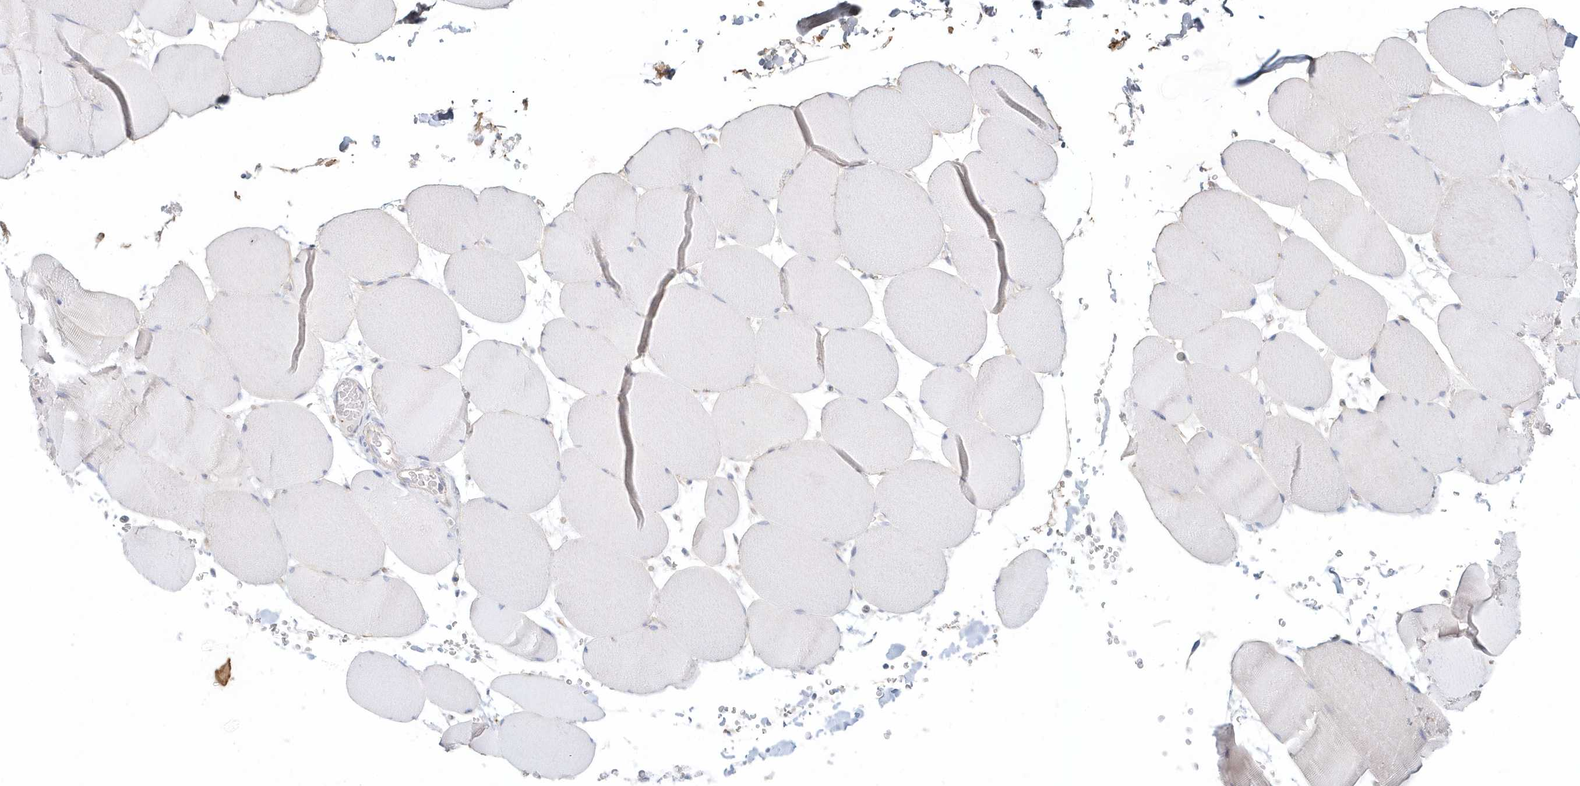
{"staining": {"intensity": "negative", "quantity": "none", "location": "none"}, "tissue": "skeletal muscle", "cell_type": "Myocytes", "image_type": "normal", "snomed": [{"axis": "morphology", "description": "Normal tissue, NOS"}, {"axis": "topography", "description": "Skeletal muscle"}, {"axis": "topography", "description": "Head-Neck"}], "caption": "Myocytes show no significant protein staining in normal skeletal muscle. (DAB (3,3'-diaminobenzidine) immunohistochemistry visualized using brightfield microscopy, high magnification).", "gene": "MMRN1", "patient": {"sex": "male", "age": 66}}